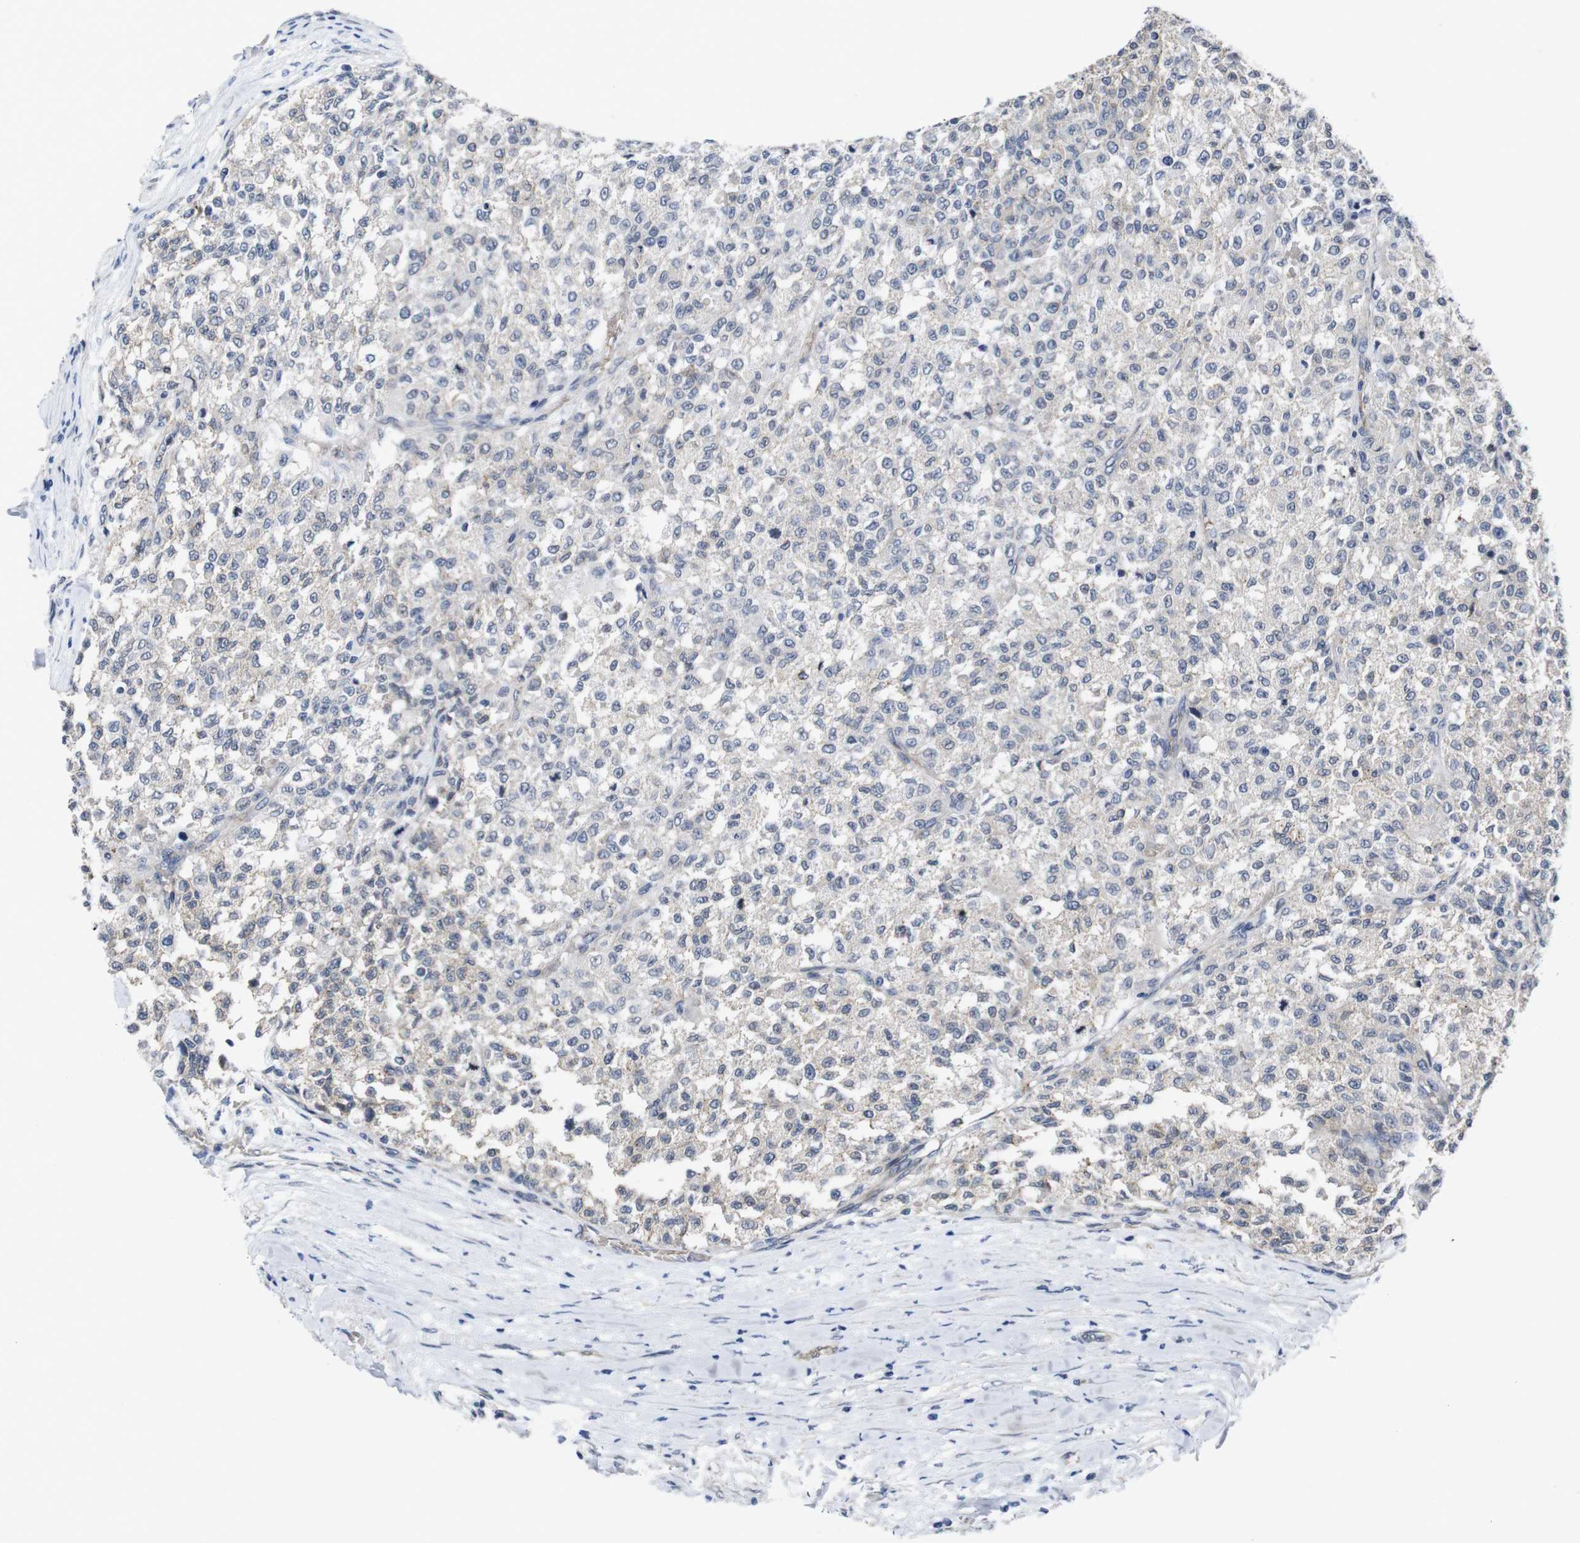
{"staining": {"intensity": "weak", "quantity": "<25%", "location": "cytoplasmic/membranous"}, "tissue": "testis cancer", "cell_type": "Tumor cells", "image_type": "cancer", "snomed": [{"axis": "morphology", "description": "Seminoma, NOS"}, {"axis": "topography", "description": "Testis"}], "caption": "High magnification brightfield microscopy of testis cancer (seminoma) stained with DAB (brown) and counterstained with hematoxylin (blue): tumor cells show no significant positivity.", "gene": "SOCS3", "patient": {"sex": "male", "age": 59}}